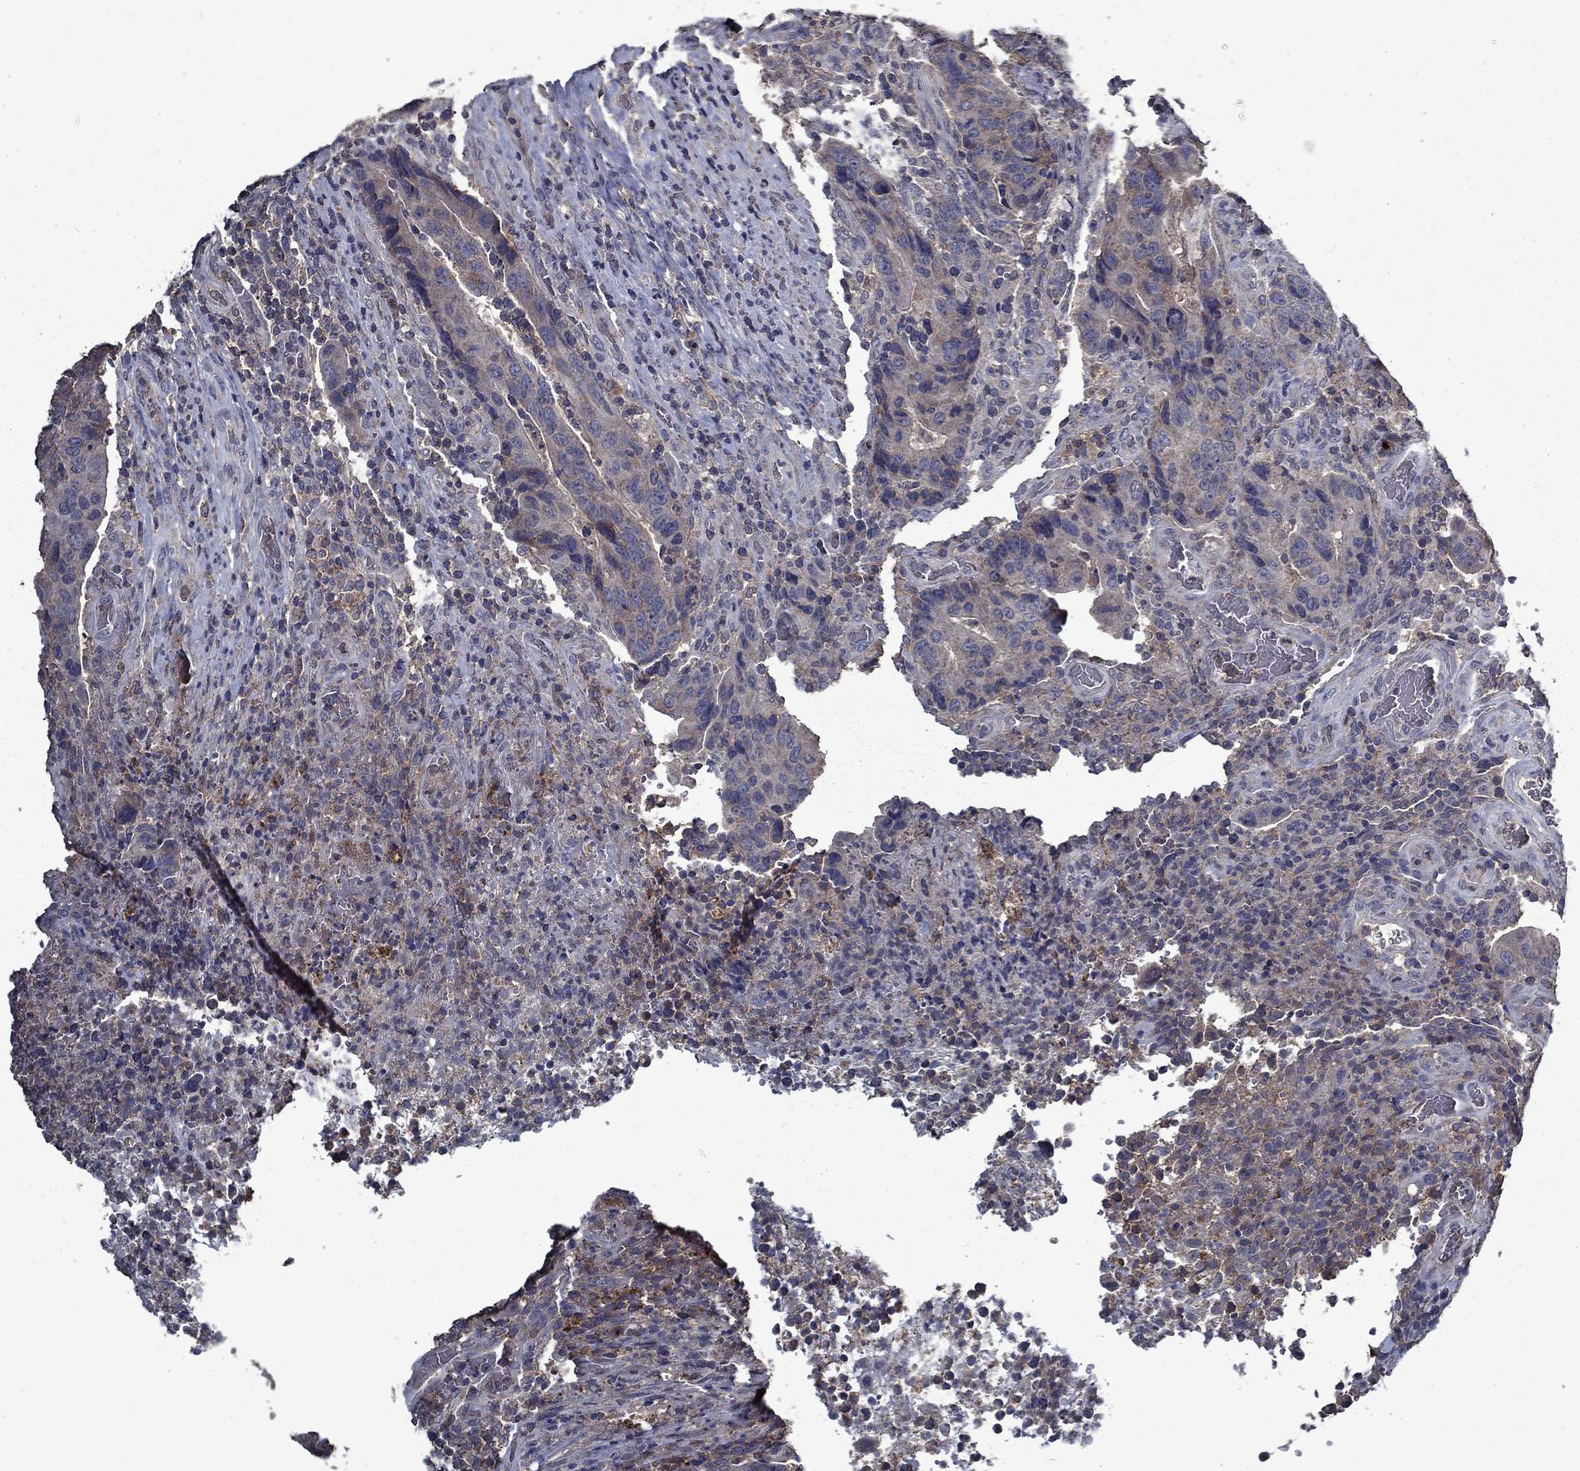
{"staining": {"intensity": "moderate", "quantity": "<25%", "location": "cytoplasmic/membranous"}, "tissue": "colorectal cancer", "cell_type": "Tumor cells", "image_type": "cancer", "snomed": [{"axis": "morphology", "description": "Adenocarcinoma, NOS"}, {"axis": "topography", "description": "Colon"}], "caption": "Moderate cytoplasmic/membranous positivity for a protein is seen in approximately <25% of tumor cells of colorectal cancer using immunohistochemistry (IHC).", "gene": "SLC44A1", "patient": {"sex": "female", "age": 56}}